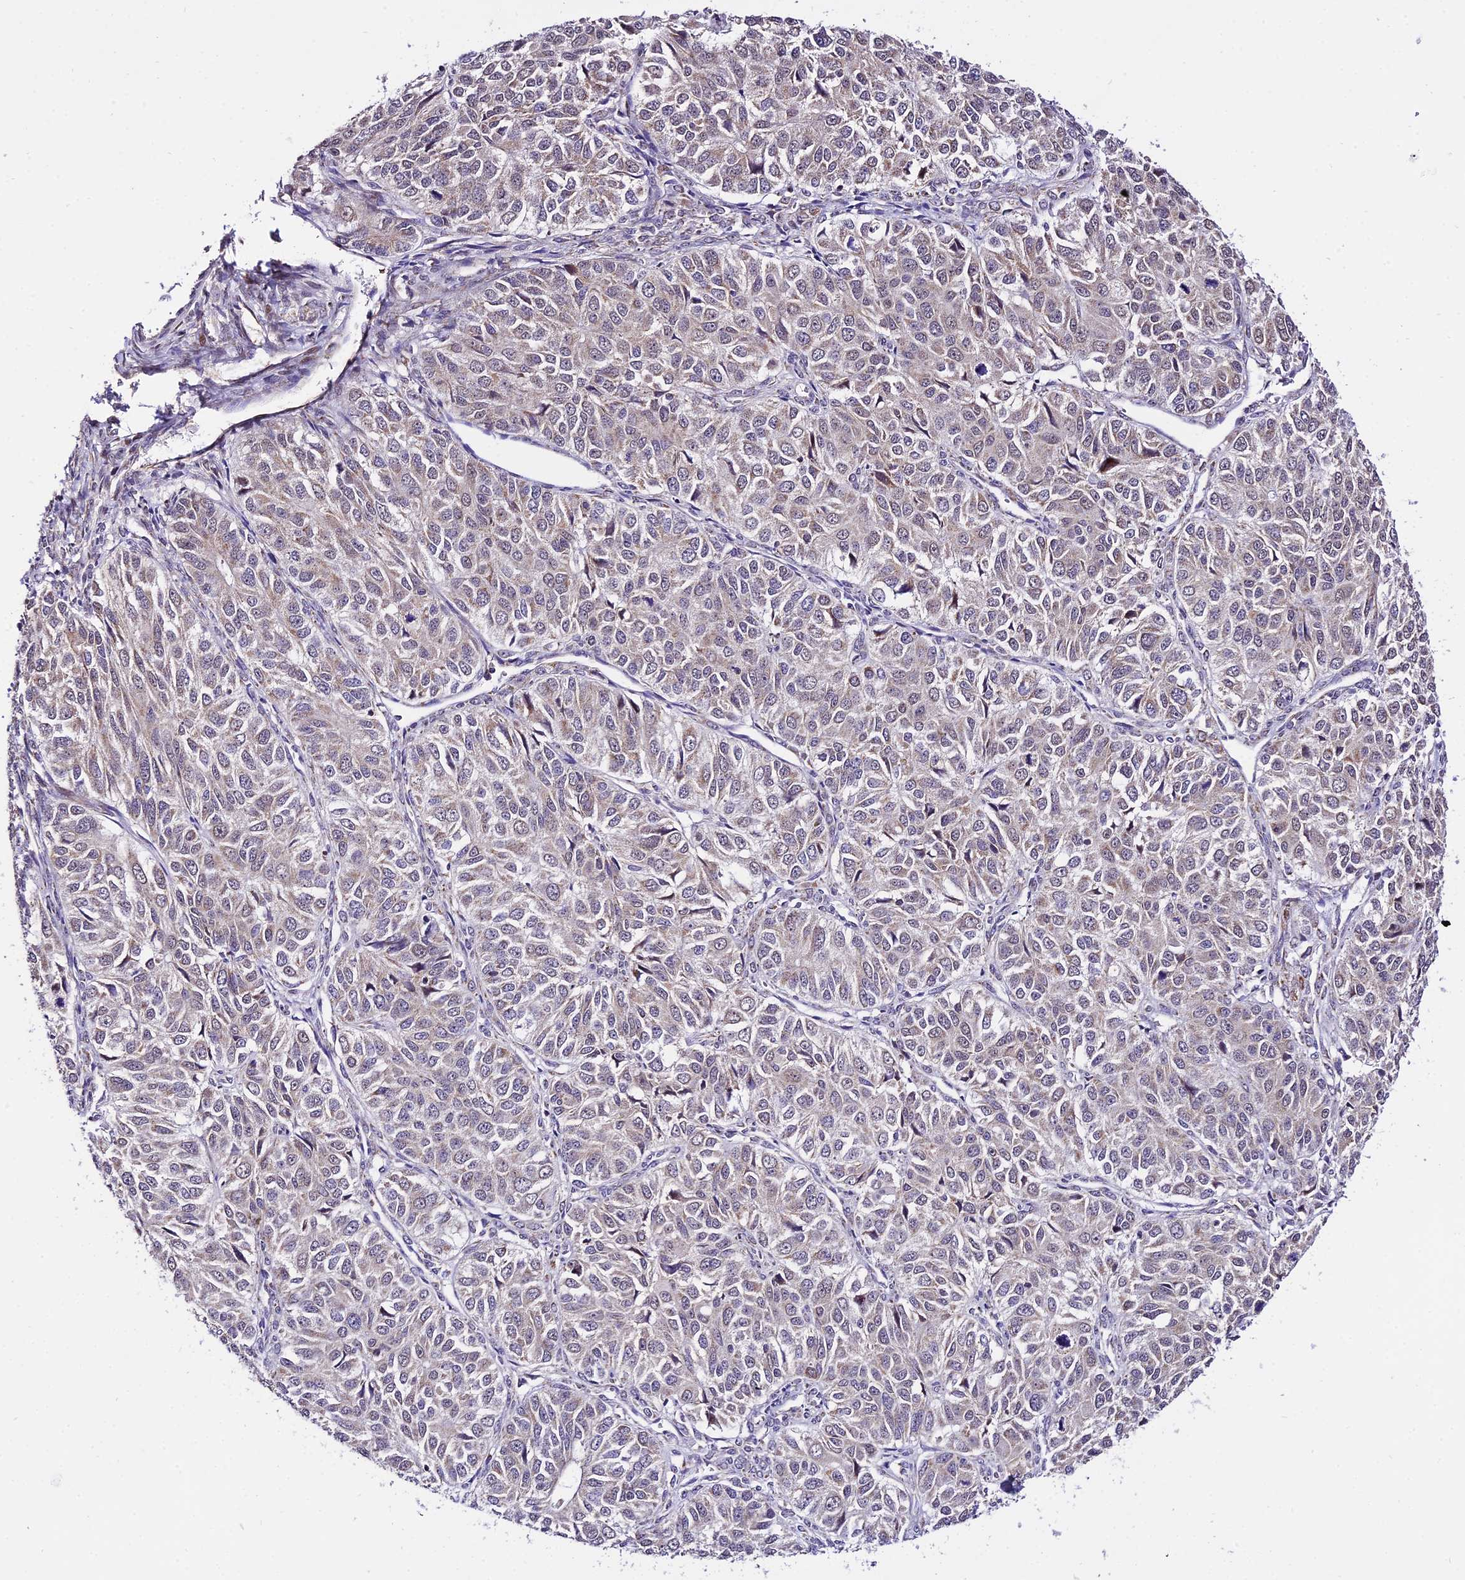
{"staining": {"intensity": "weak", "quantity": "25%-75%", "location": "cytoplasmic/membranous"}, "tissue": "ovarian cancer", "cell_type": "Tumor cells", "image_type": "cancer", "snomed": [{"axis": "morphology", "description": "Carcinoma, endometroid"}, {"axis": "topography", "description": "Ovary"}], "caption": "A brown stain labels weak cytoplasmic/membranous expression of a protein in human ovarian endometroid carcinoma tumor cells. The protein of interest is stained brown, and the nuclei are stained in blue (DAB (3,3'-diaminobenzidine) IHC with brightfield microscopy, high magnification).", "gene": "ATP5PB", "patient": {"sex": "female", "age": 51}}